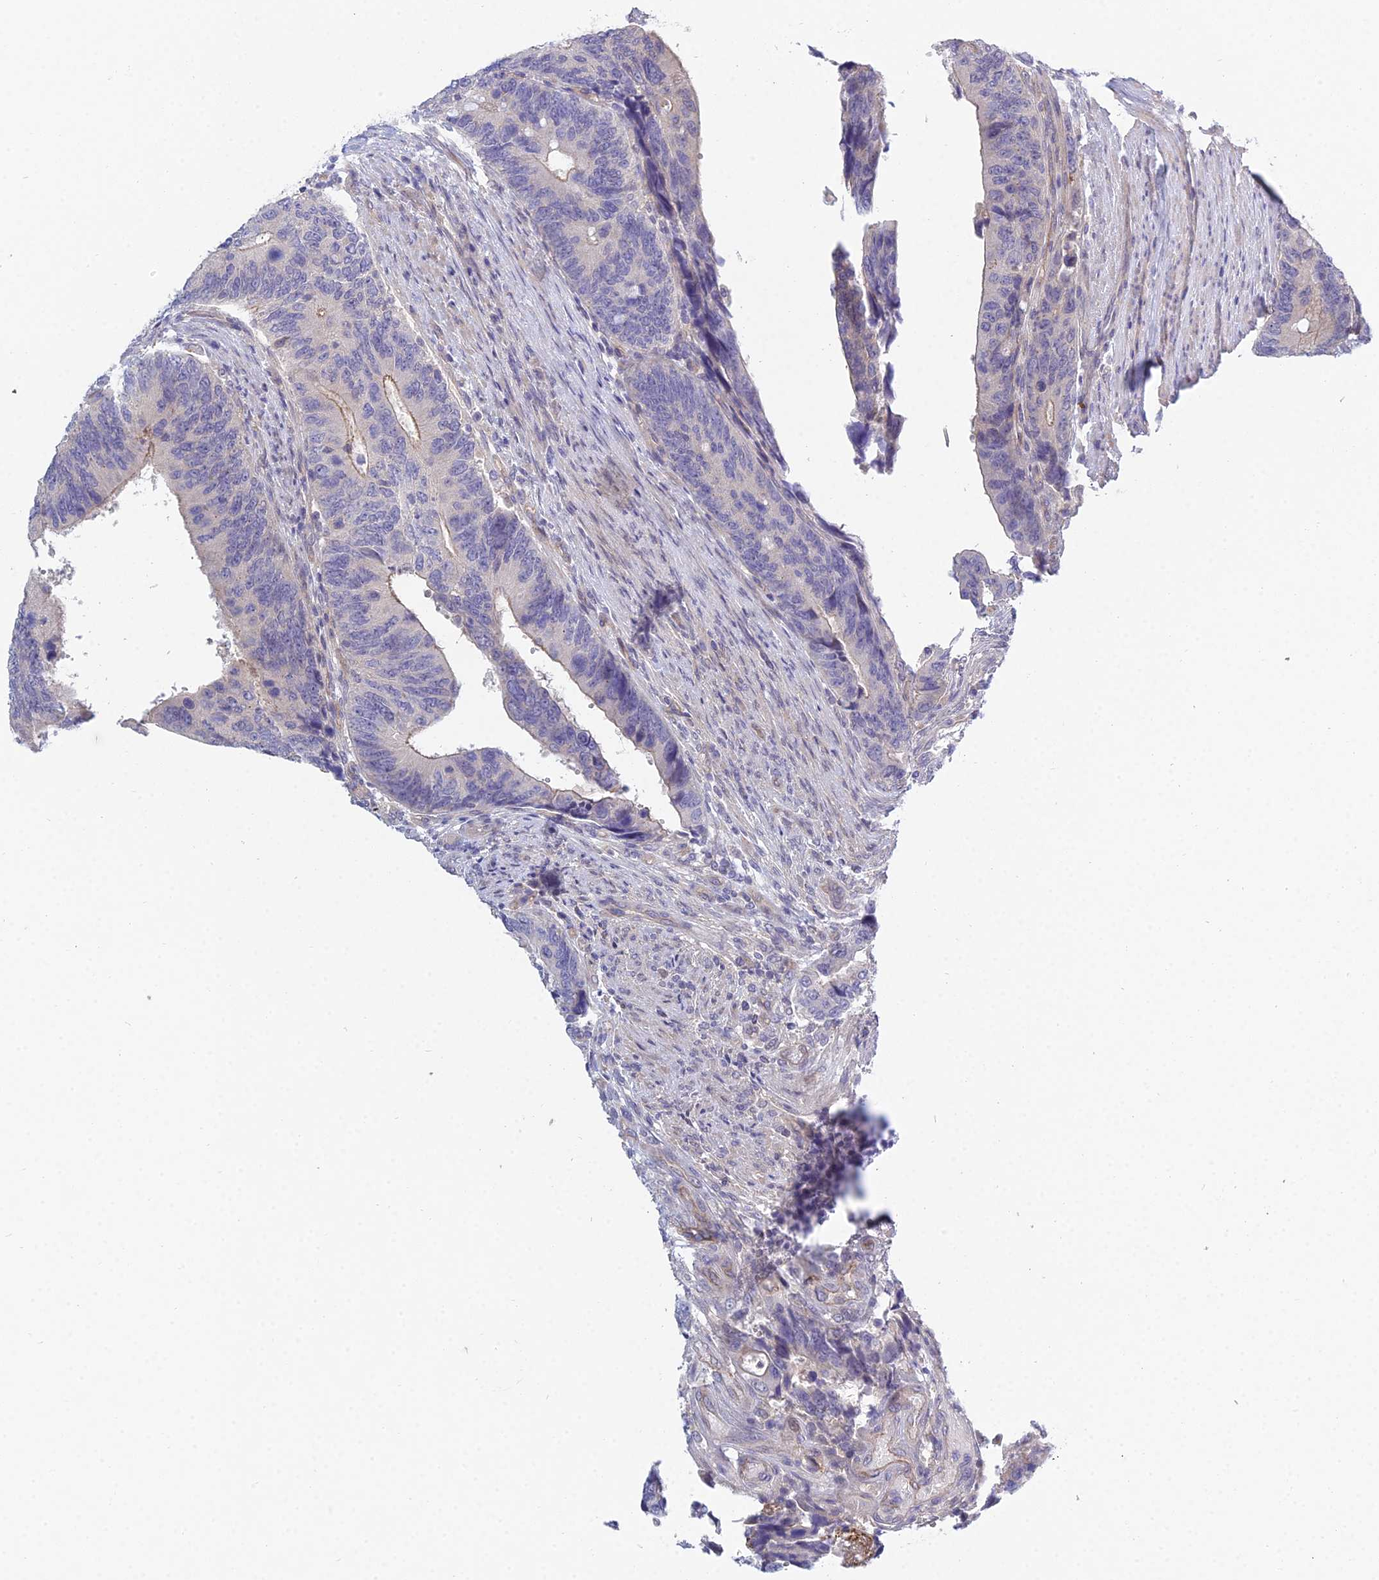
{"staining": {"intensity": "weak", "quantity": "<25%", "location": "cytoplasmic/membranous"}, "tissue": "colorectal cancer", "cell_type": "Tumor cells", "image_type": "cancer", "snomed": [{"axis": "morphology", "description": "Adenocarcinoma, NOS"}, {"axis": "topography", "description": "Colon"}], "caption": "High magnification brightfield microscopy of colorectal cancer (adenocarcinoma) stained with DAB (3,3'-diaminobenzidine) (brown) and counterstained with hematoxylin (blue): tumor cells show no significant positivity.", "gene": "METTL26", "patient": {"sex": "male", "age": 87}}